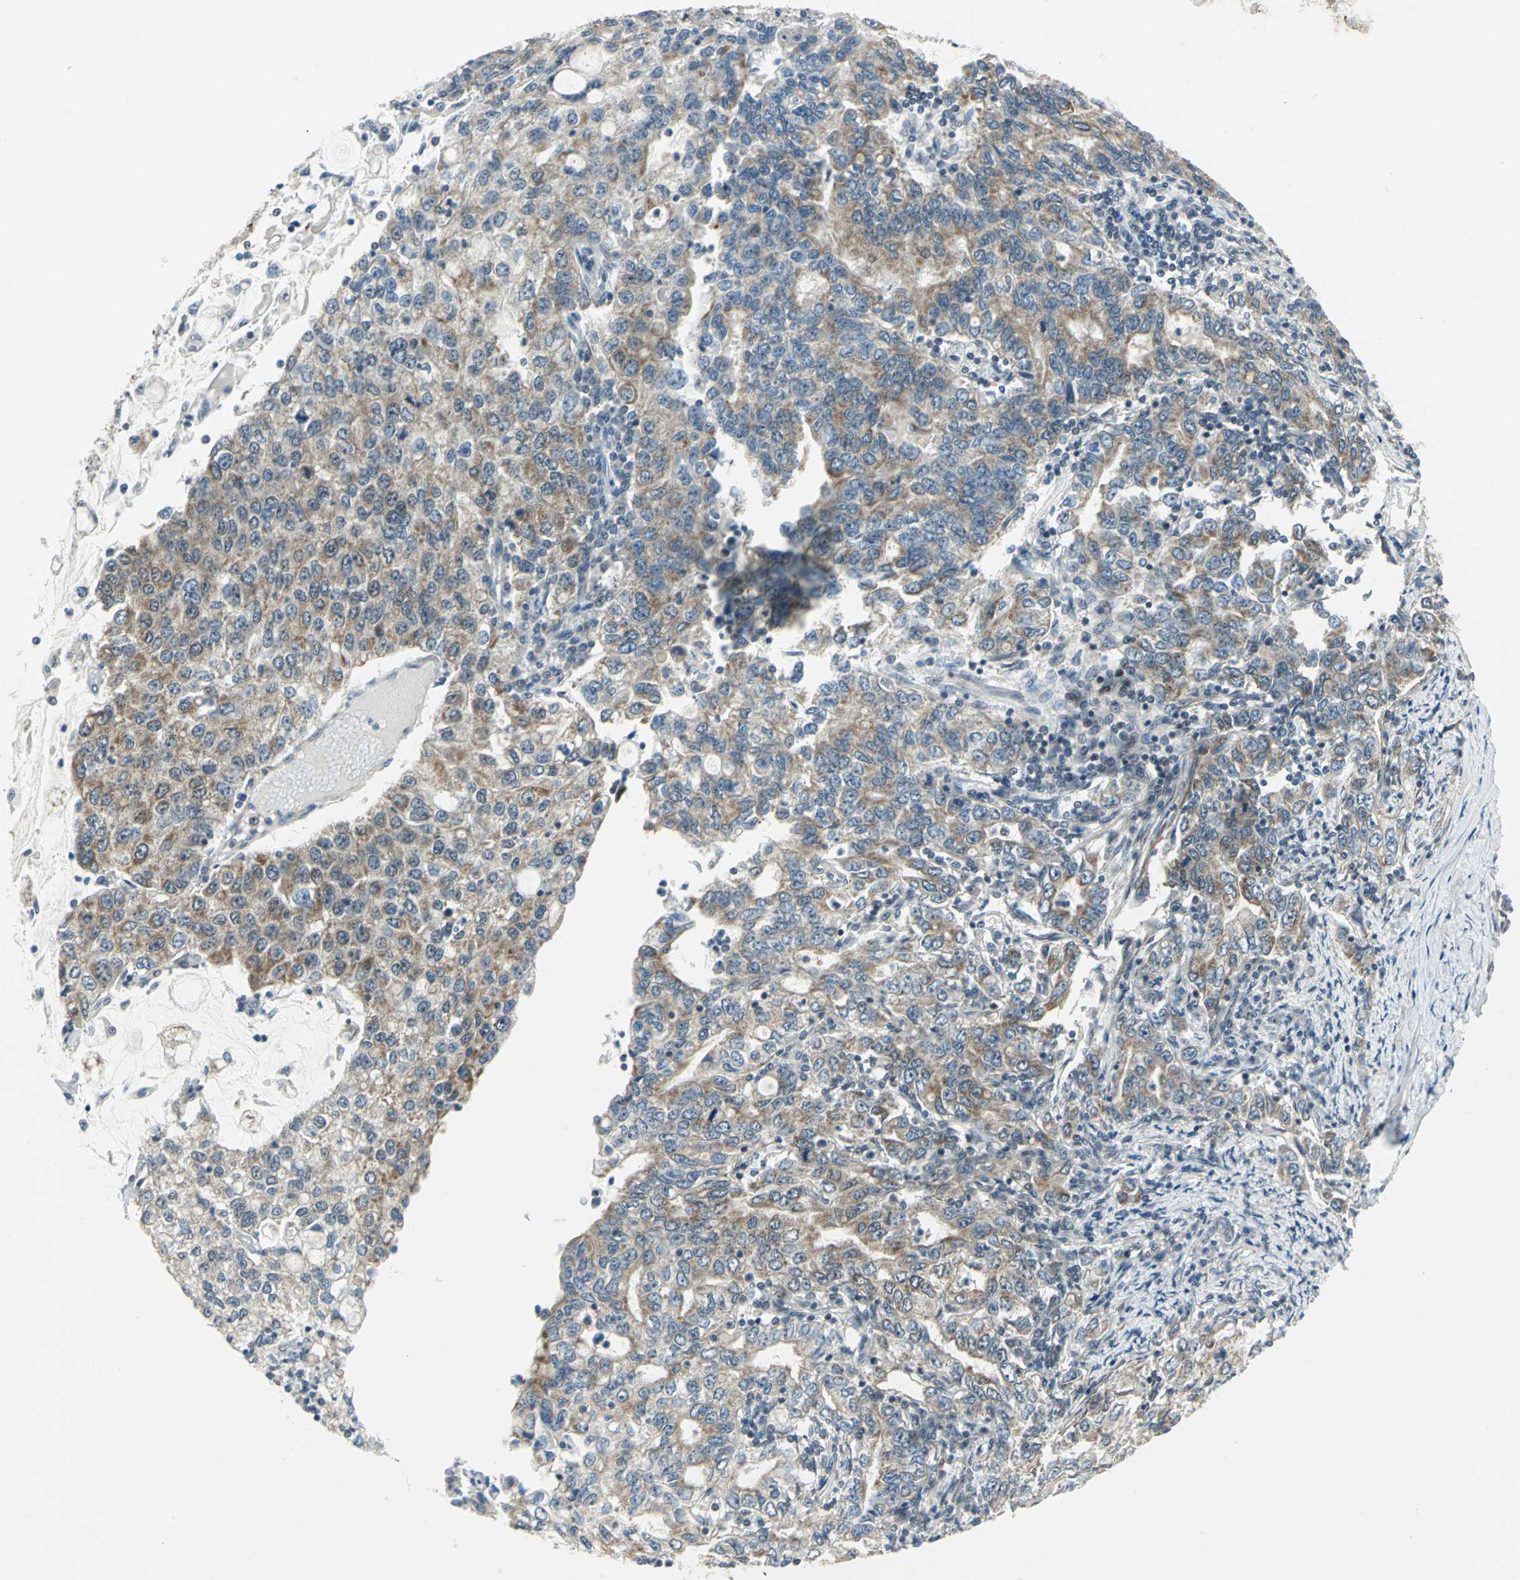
{"staining": {"intensity": "moderate", "quantity": ">75%", "location": "cytoplasmic/membranous"}, "tissue": "stomach cancer", "cell_type": "Tumor cells", "image_type": "cancer", "snomed": [{"axis": "morphology", "description": "Adenocarcinoma, NOS"}, {"axis": "topography", "description": "Stomach, lower"}], "caption": "Immunohistochemical staining of stomach adenocarcinoma displays moderate cytoplasmic/membranous protein staining in about >75% of tumor cells.", "gene": "MTA1", "patient": {"sex": "female", "age": 72}}